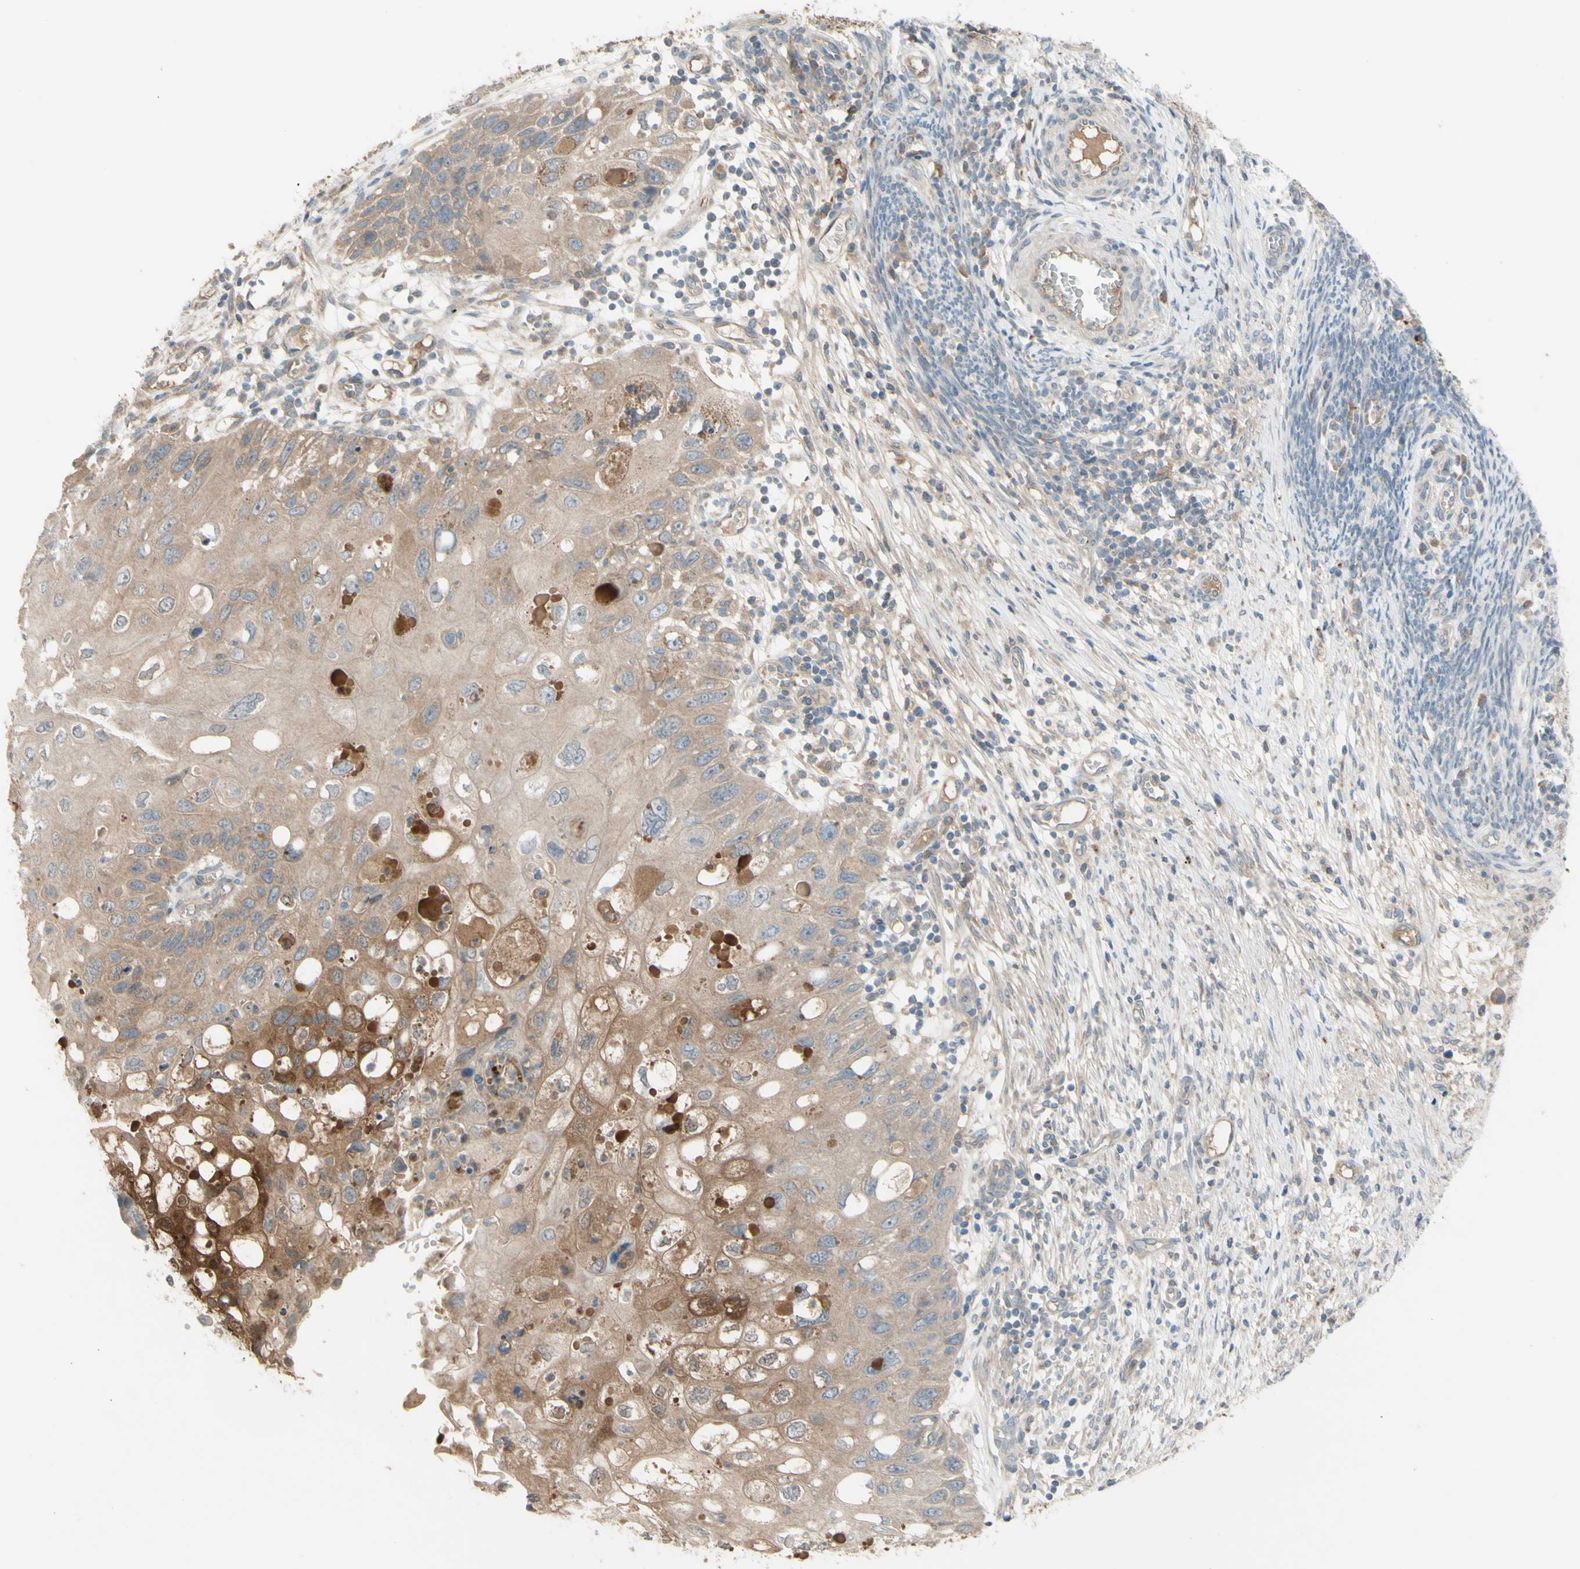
{"staining": {"intensity": "moderate", "quantity": ">75%", "location": "cytoplasmic/membranous"}, "tissue": "cervical cancer", "cell_type": "Tumor cells", "image_type": "cancer", "snomed": [{"axis": "morphology", "description": "Squamous cell carcinoma, NOS"}, {"axis": "topography", "description": "Cervix"}], "caption": "Immunohistochemical staining of human cervical squamous cell carcinoma shows medium levels of moderate cytoplasmic/membranous staining in about >75% of tumor cells. (Brightfield microscopy of DAB IHC at high magnification).", "gene": "AFP", "patient": {"sex": "female", "age": 70}}